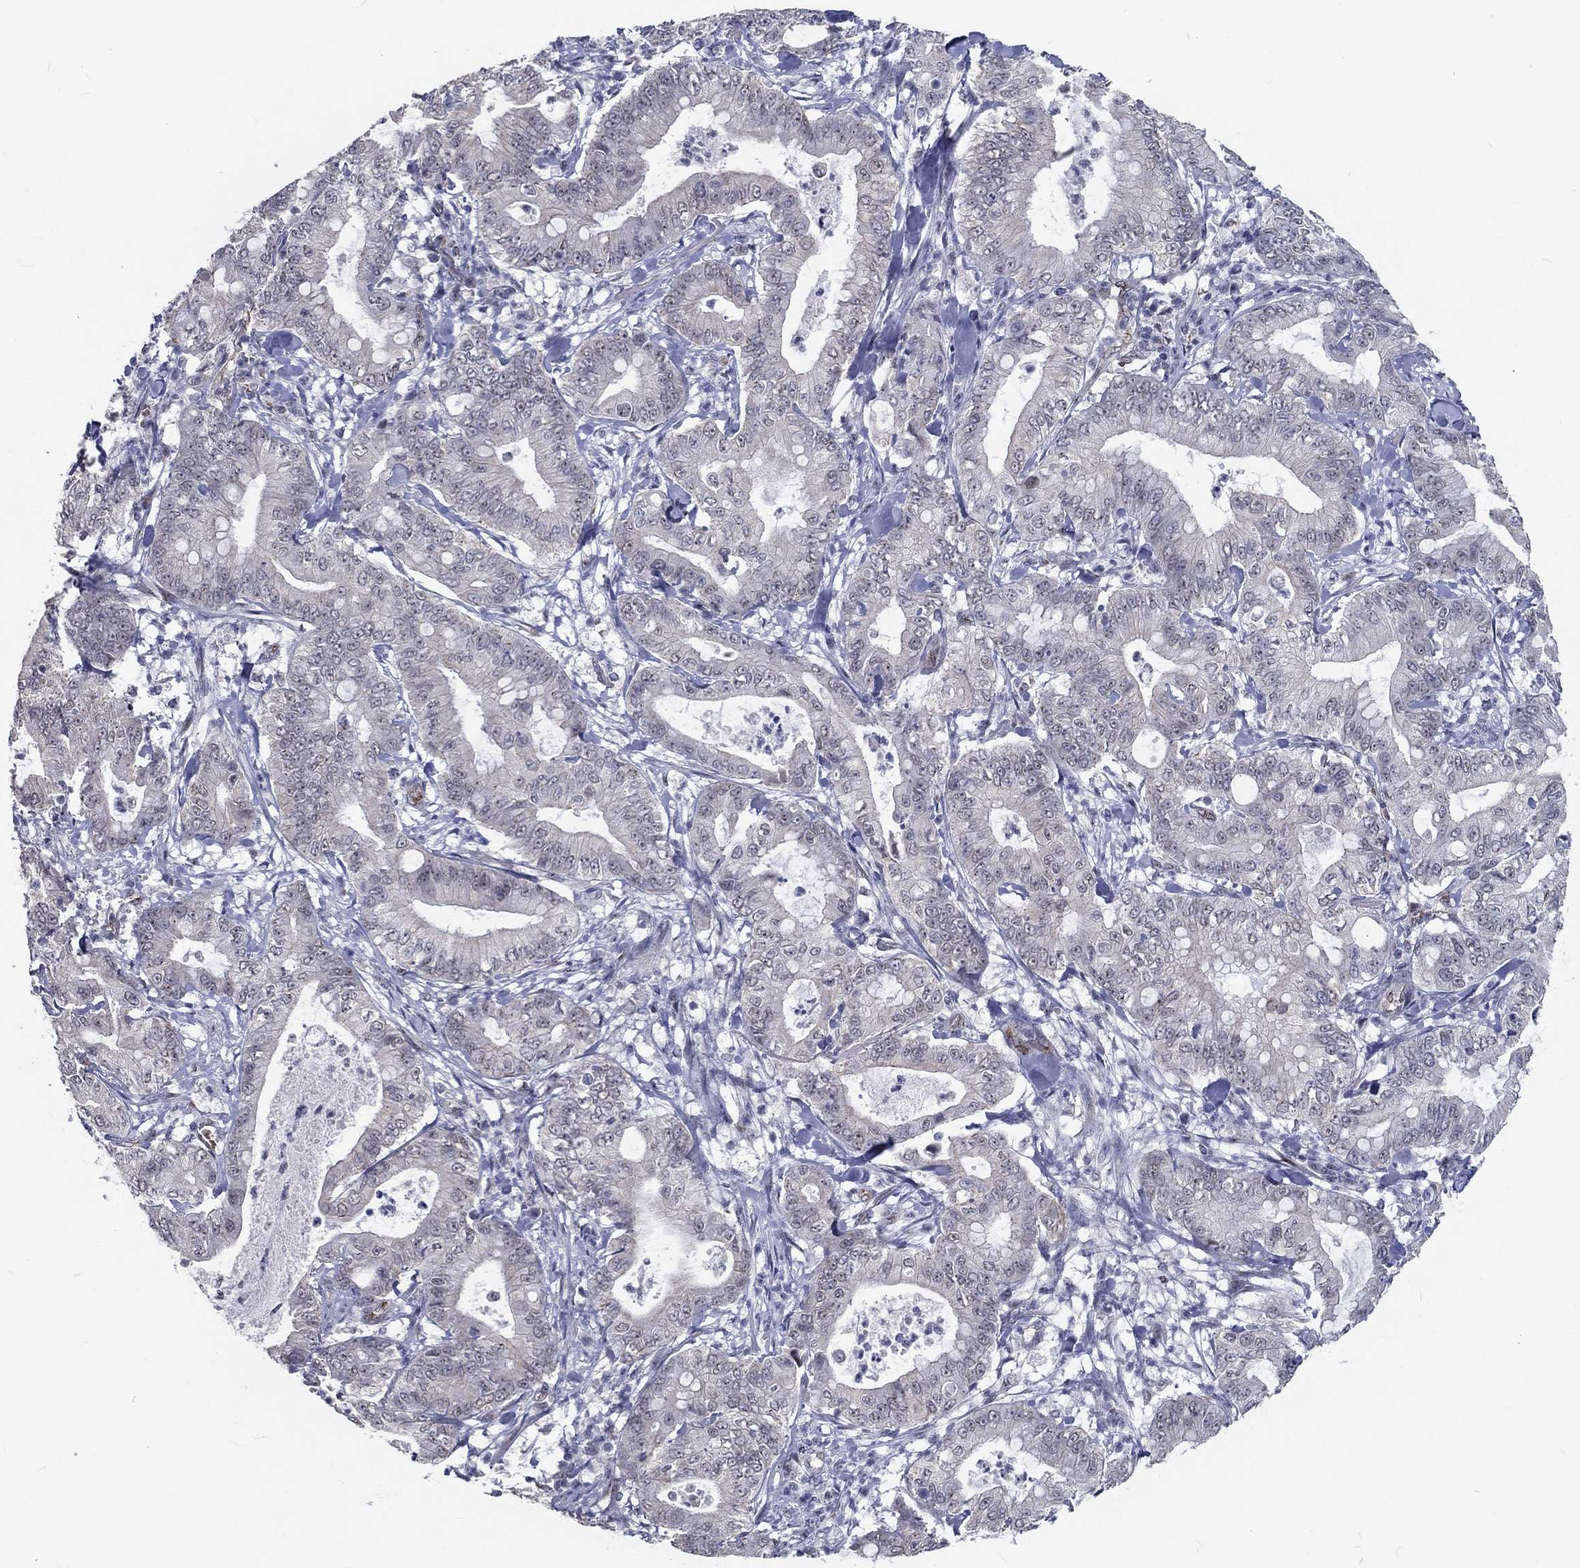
{"staining": {"intensity": "negative", "quantity": "none", "location": "none"}, "tissue": "pancreatic cancer", "cell_type": "Tumor cells", "image_type": "cancer", "snomed": [{"axis": "morphology", "description": "Adenocarcinoma, NOS"}, {"axis": "topography", "description": "Pancreas"}], "caption": "Tumor cells show no significant protein positivity in pancreatic adenocarcinoma. (Brightfield microscopy of DAB (3,3'-diaminobenzidine) immunohistochemistry (IHC) at high magnification).", "gene": "ZBED1", "patient": {"sex": "male", "age": 71}}